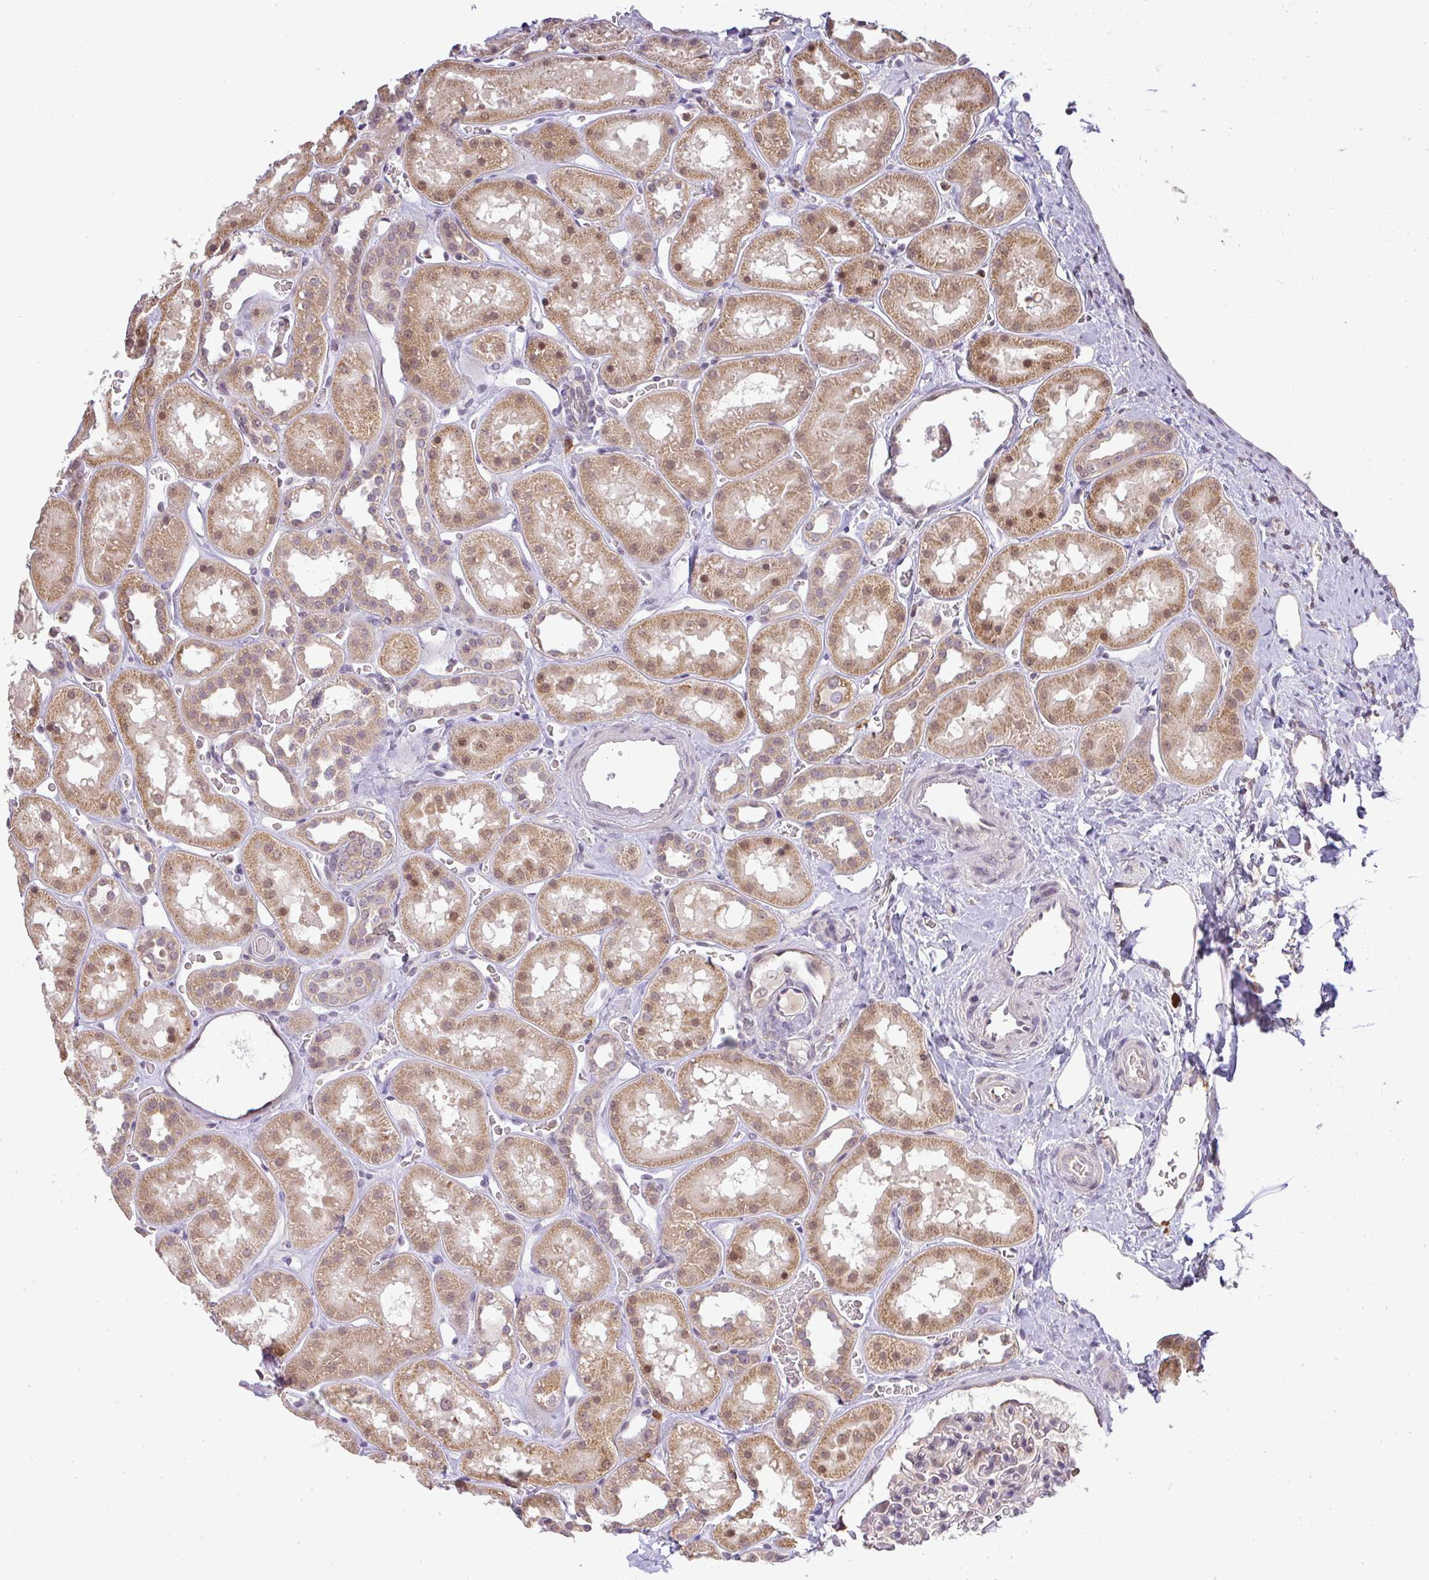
{"staining": {"intensity": "negative", "quantity": "none", "location": "none"}, "tissue": "kidney", "cell_type": "Cells in glomeruli", "image_type": "normal", "snomed": [{"axis": "morphology", "description": "Normal tissue, NOS"}, {"axis": "topography", "description": "Kidney"}], "caption": "IHC histopathology image of benign kidney: kidney stained with DAB exhibits no significant protein positivity in cells in glomeruli.", "gene": "FAM153A", "patient": {"sex": "female", "age": 41}}